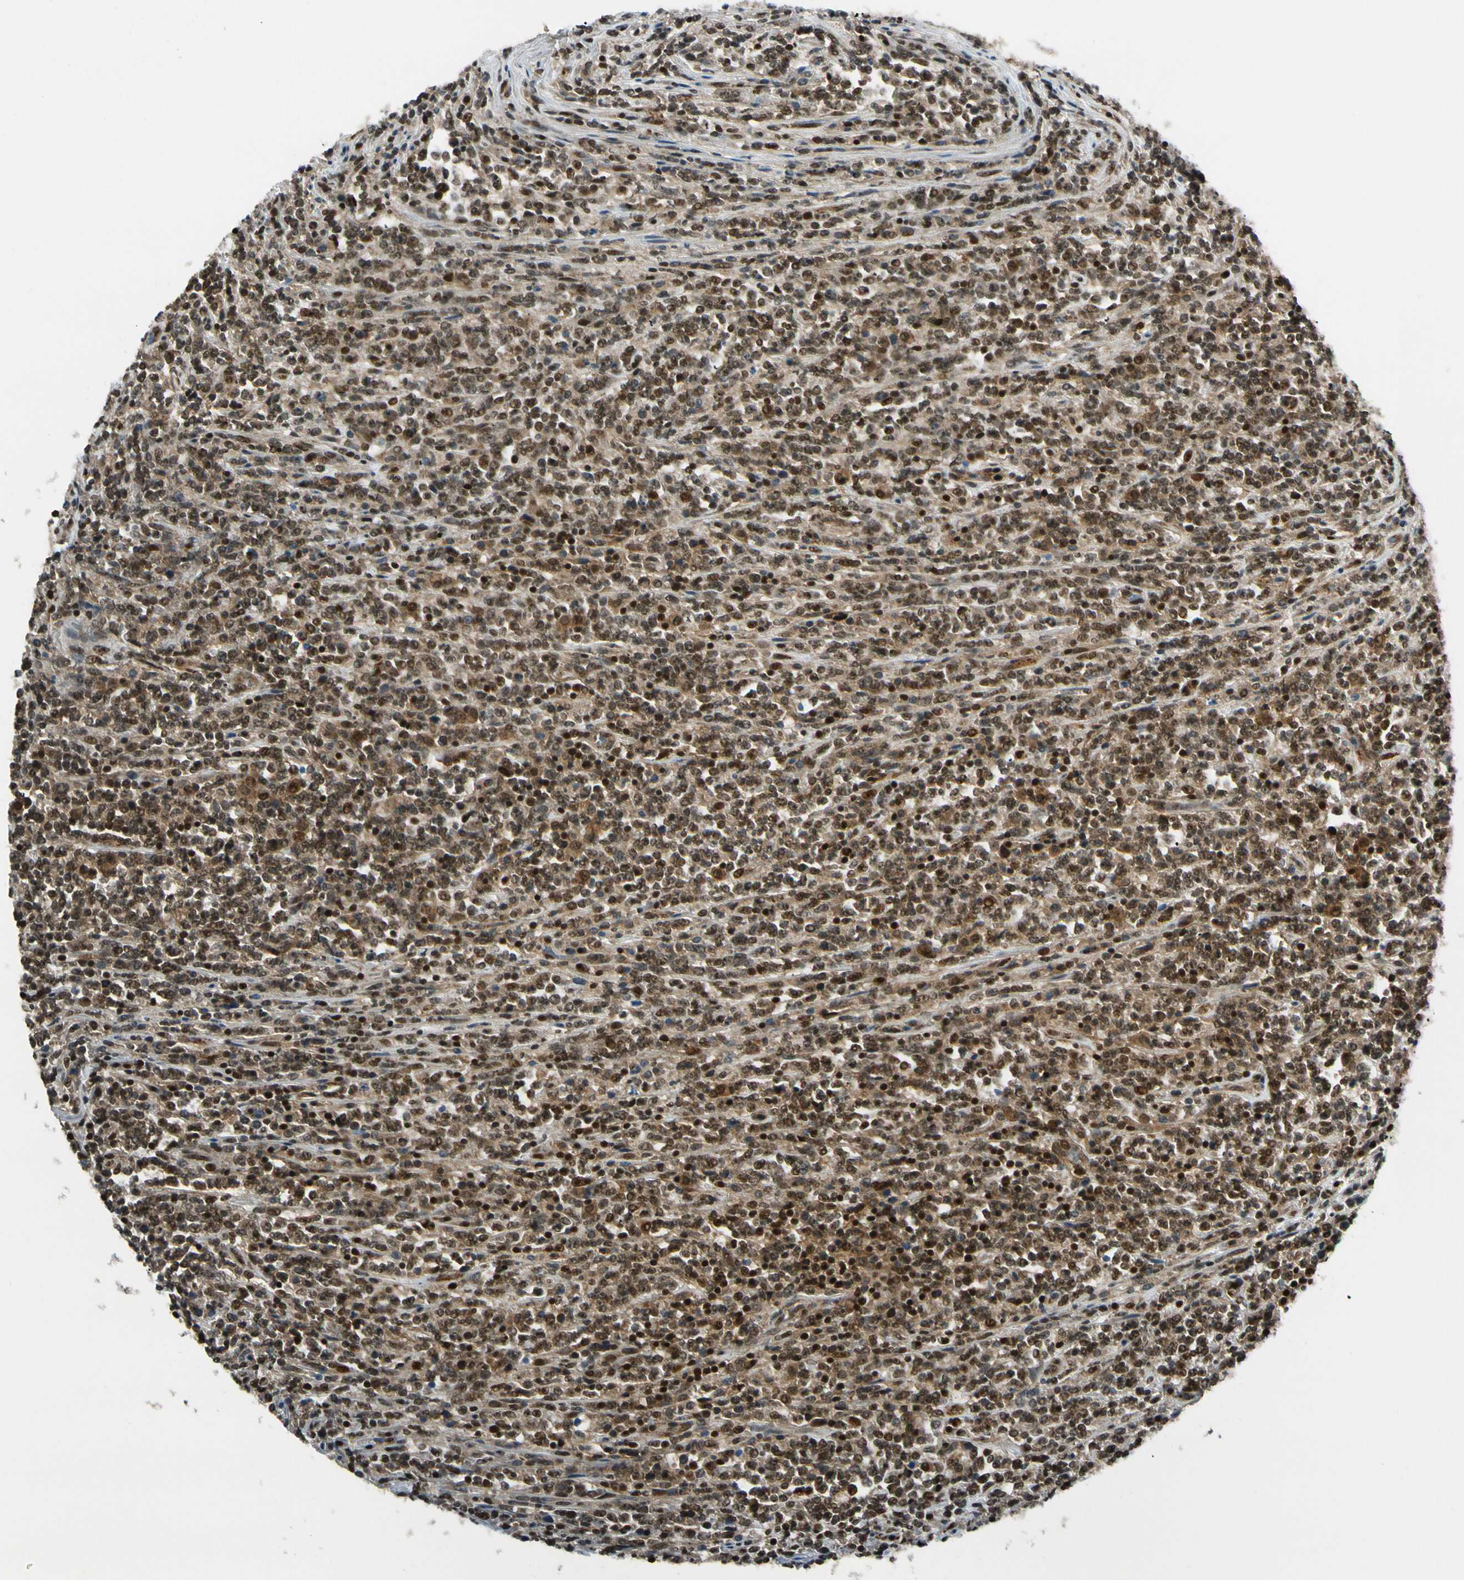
{"staining": {"intensity": "strong", "quantity": ">75%", "location": "cytoplasmic/membranous,nuclear"}, "tissue": "lymphoma", "cell_type": "Tumor cells", "image_type": "cancer", "snomed": [{"axis": "morphology", "description": "Malignant lymphoma, non-Hodgkin's type, High grade"}, {"axis": "topography", "description": "Soft tissue"}], "caption": "Strong cytoplasmic/membranous and nuclear staining is seen in approximately >75% of tumor cells in lymphoma.", "gene": "DAXX", "patient": {"sex": "male", "age": 18}}